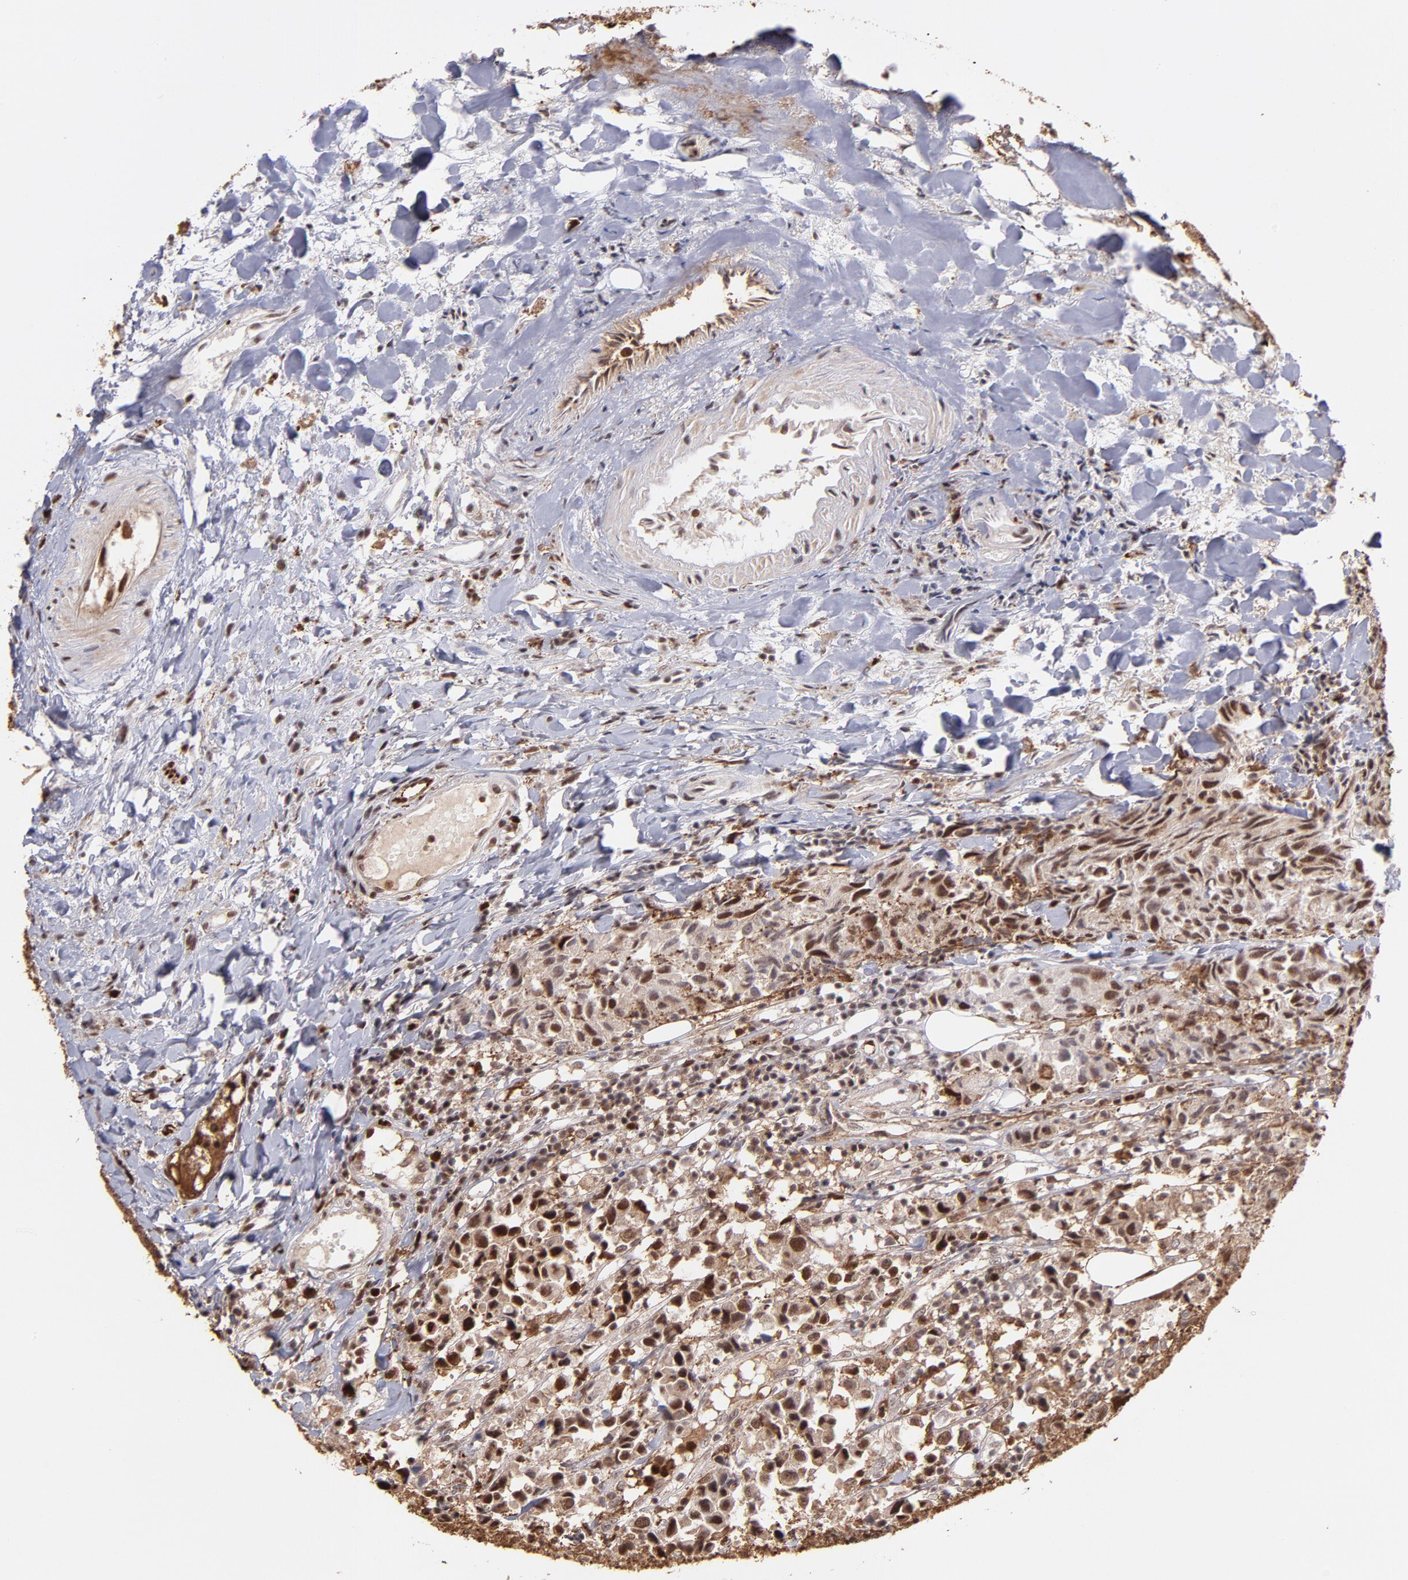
{"staining": {"intensity": "moderate", "quantity": ">75%", "location": "cytoplasmic/membranous,nuclear"}, "tissue": "urothelial cancer", "cell_type": "Tumor cells", "image_type": "cancer", "snomed": [{"axis": "morphology", "description": "Urothelial carcinoma, High grade"}, {"axis": "topography", "description": "Urinary bladder"}], "caption": "Human urothelial cancer stained with a protein marker displays moderate staining in tumor cells.", "gene": "ZFX", "patient": {"sex": "female", "age": 75}}